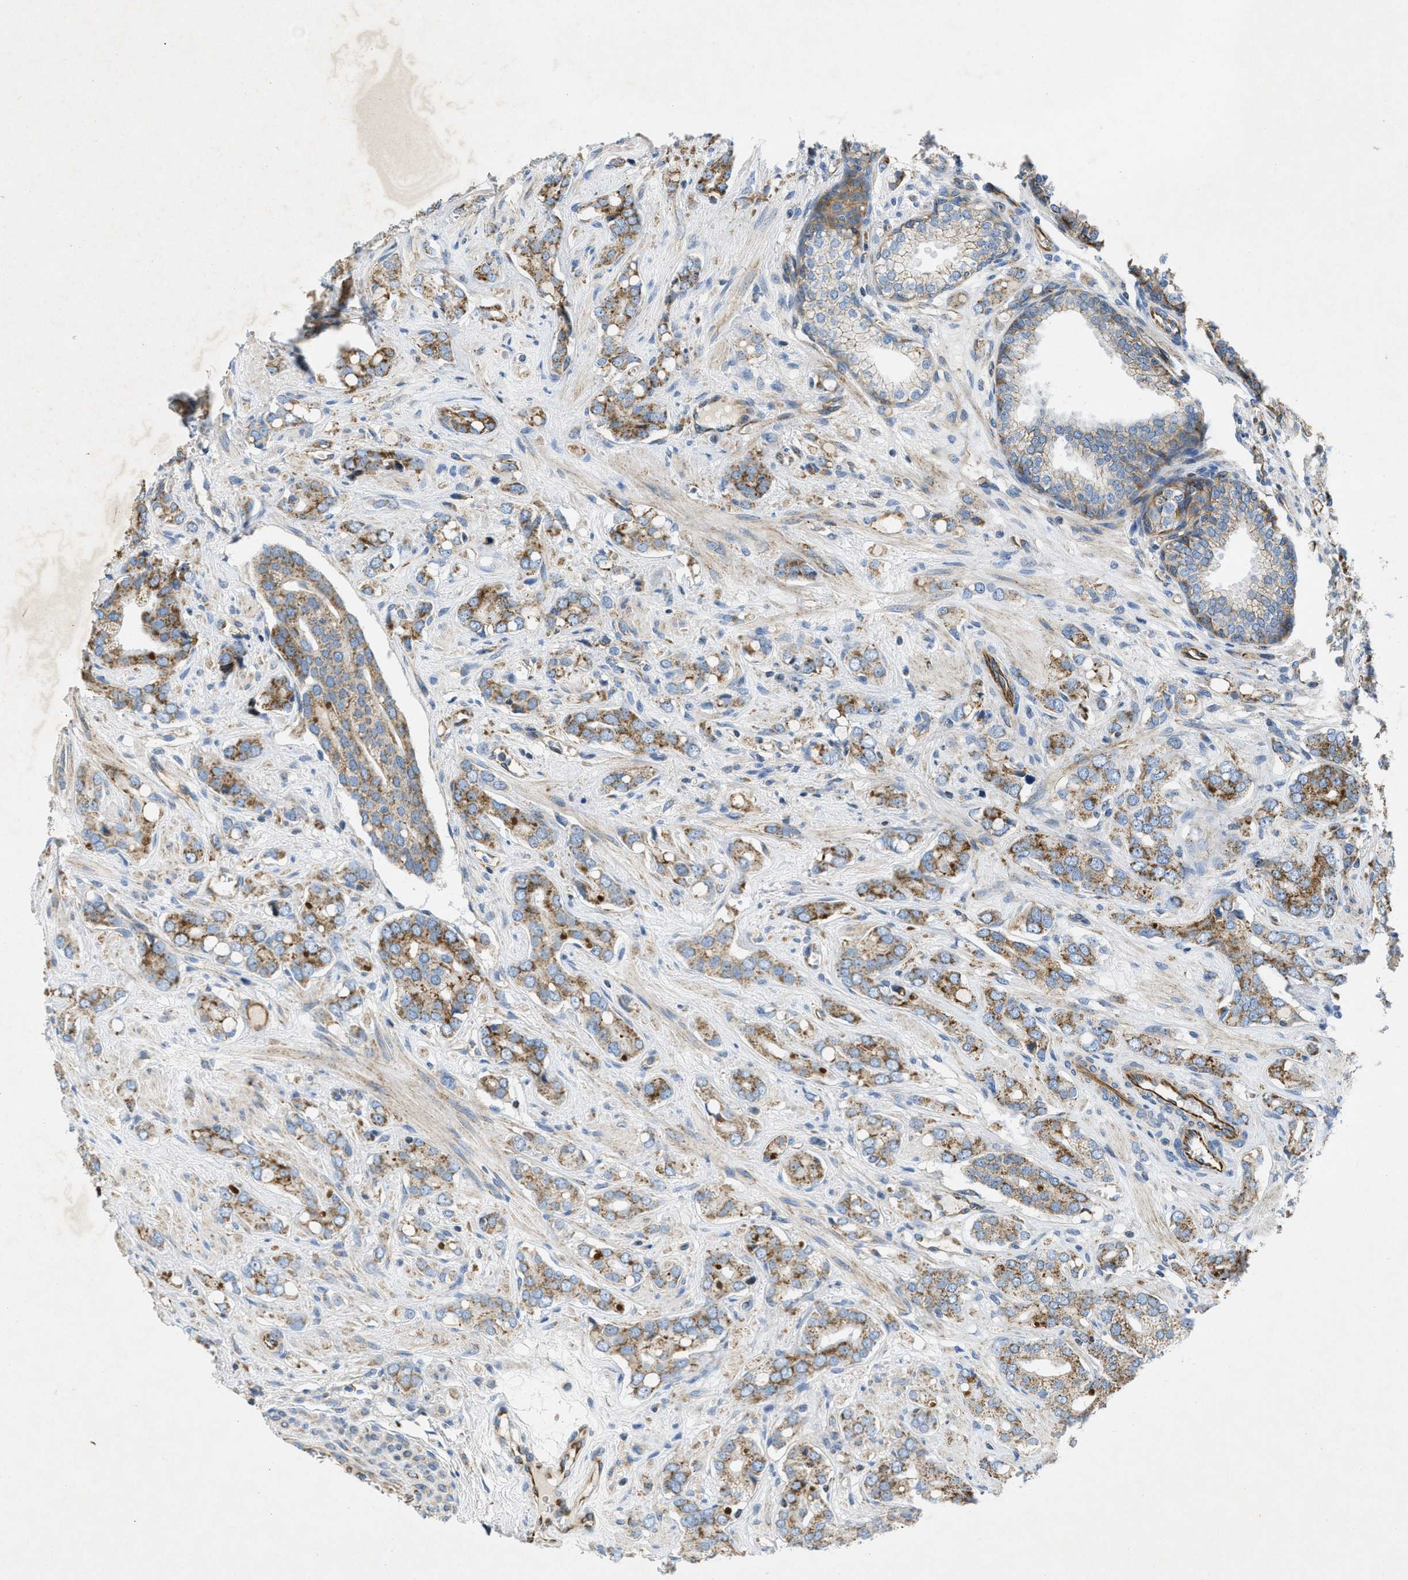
{"staining": {"intensity": "strong", "quantity": ">75%", "location": "cytoplasmic/membranous"}, "tissue": "prostate cancer", "cell_type": "Tumor cells", "image_type": "cancer", "snomed": [{"axis": "morphology", "description": "Adenocarcinoma, High grade"}, {"axis": "topography", "description": "Prostate"}], "caption": "Brown immunohistochemical staining in human prostate adenocarcinoma (high-grade) shows strong cytoplasmic/membranous staining in about >75% of tumor cells.", "gene": "BTN3A1", "patient": {"sex": "male", "age": 52}}